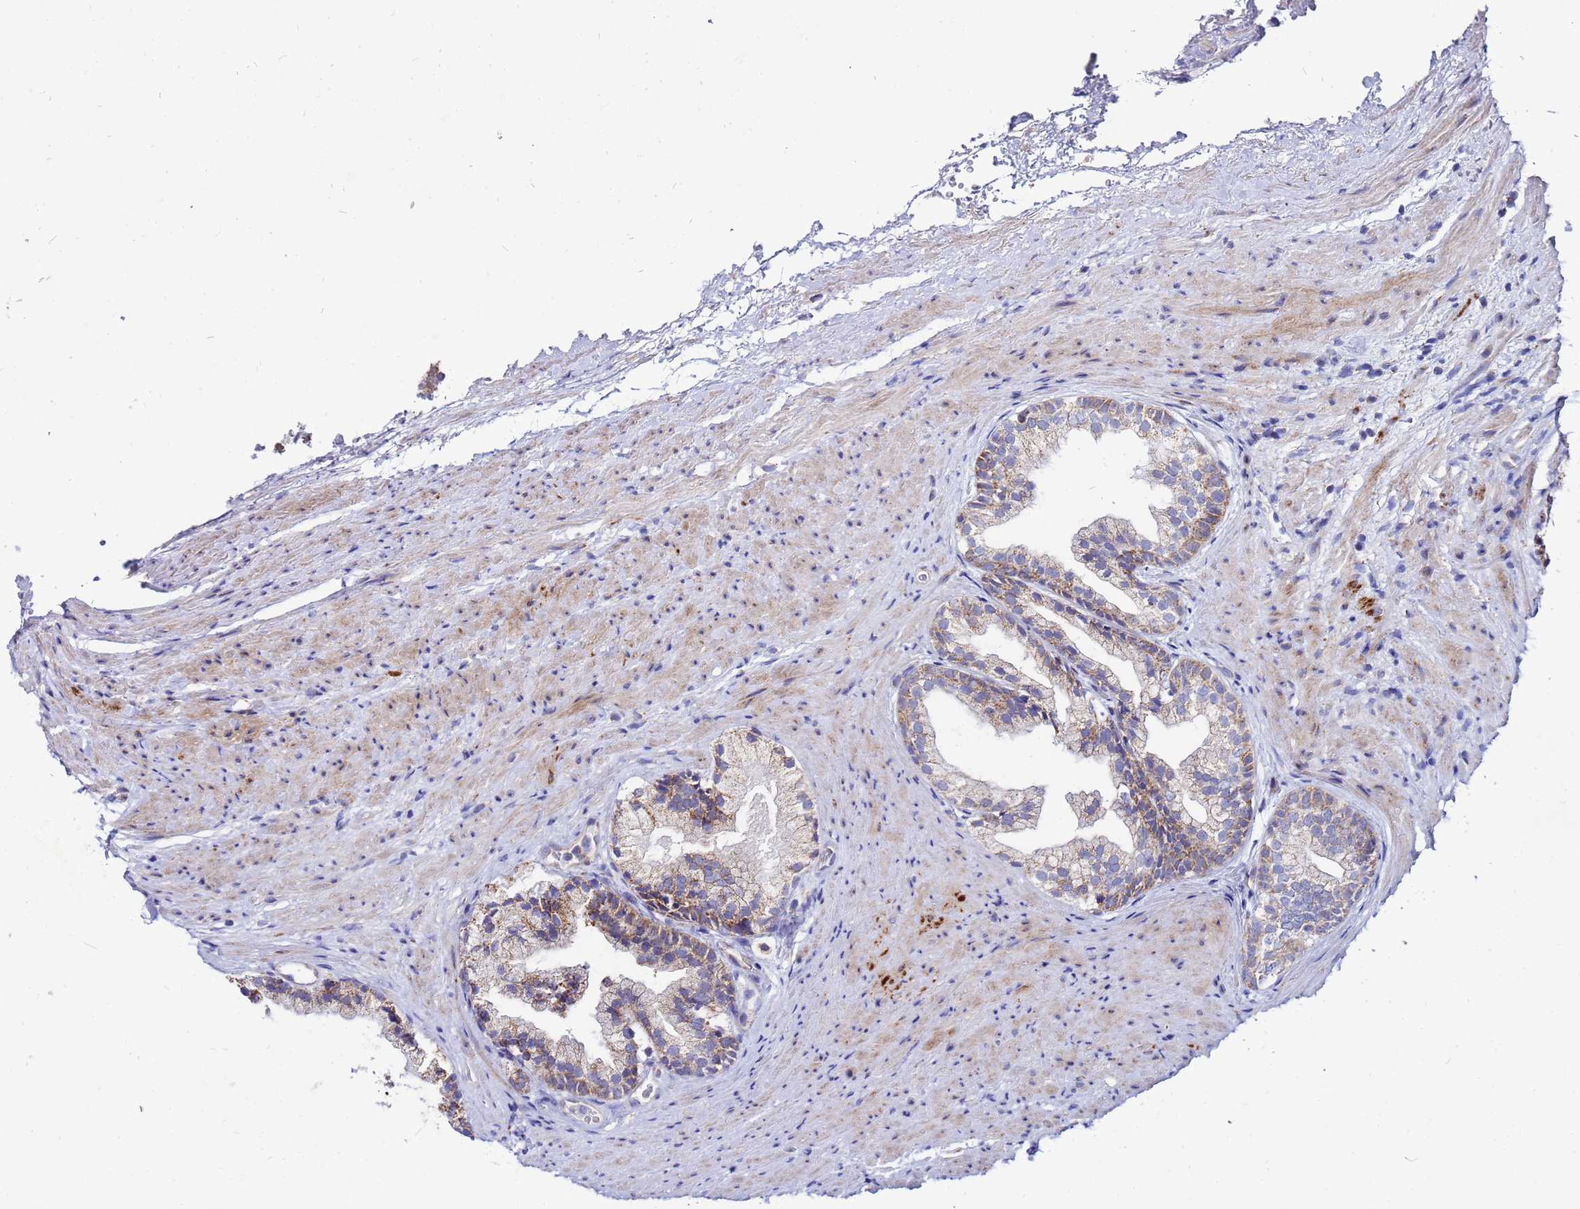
{"staining": {"intensity": "moderate", "quantity": "<25%", "location": "cytoplasmic/membranous"}, "tissue": "prostate", "cell_type": "Glandular cells", "image_type": "normal", "snomed": [{"axis": "morphology", "description": "Normal tissue, NOS"}, {"axis": "topography", "description": "Prostate"}], "caption": "DAB (3,3'-diaminobenzidine) immunohistochemical staining of normal human prostate demonstrates moderate cytoplasmic/membranous protein expression in about <25% of glandular cells.", "gene": "FAHD2A", "patient": {"sex": "male", "age": 76}}